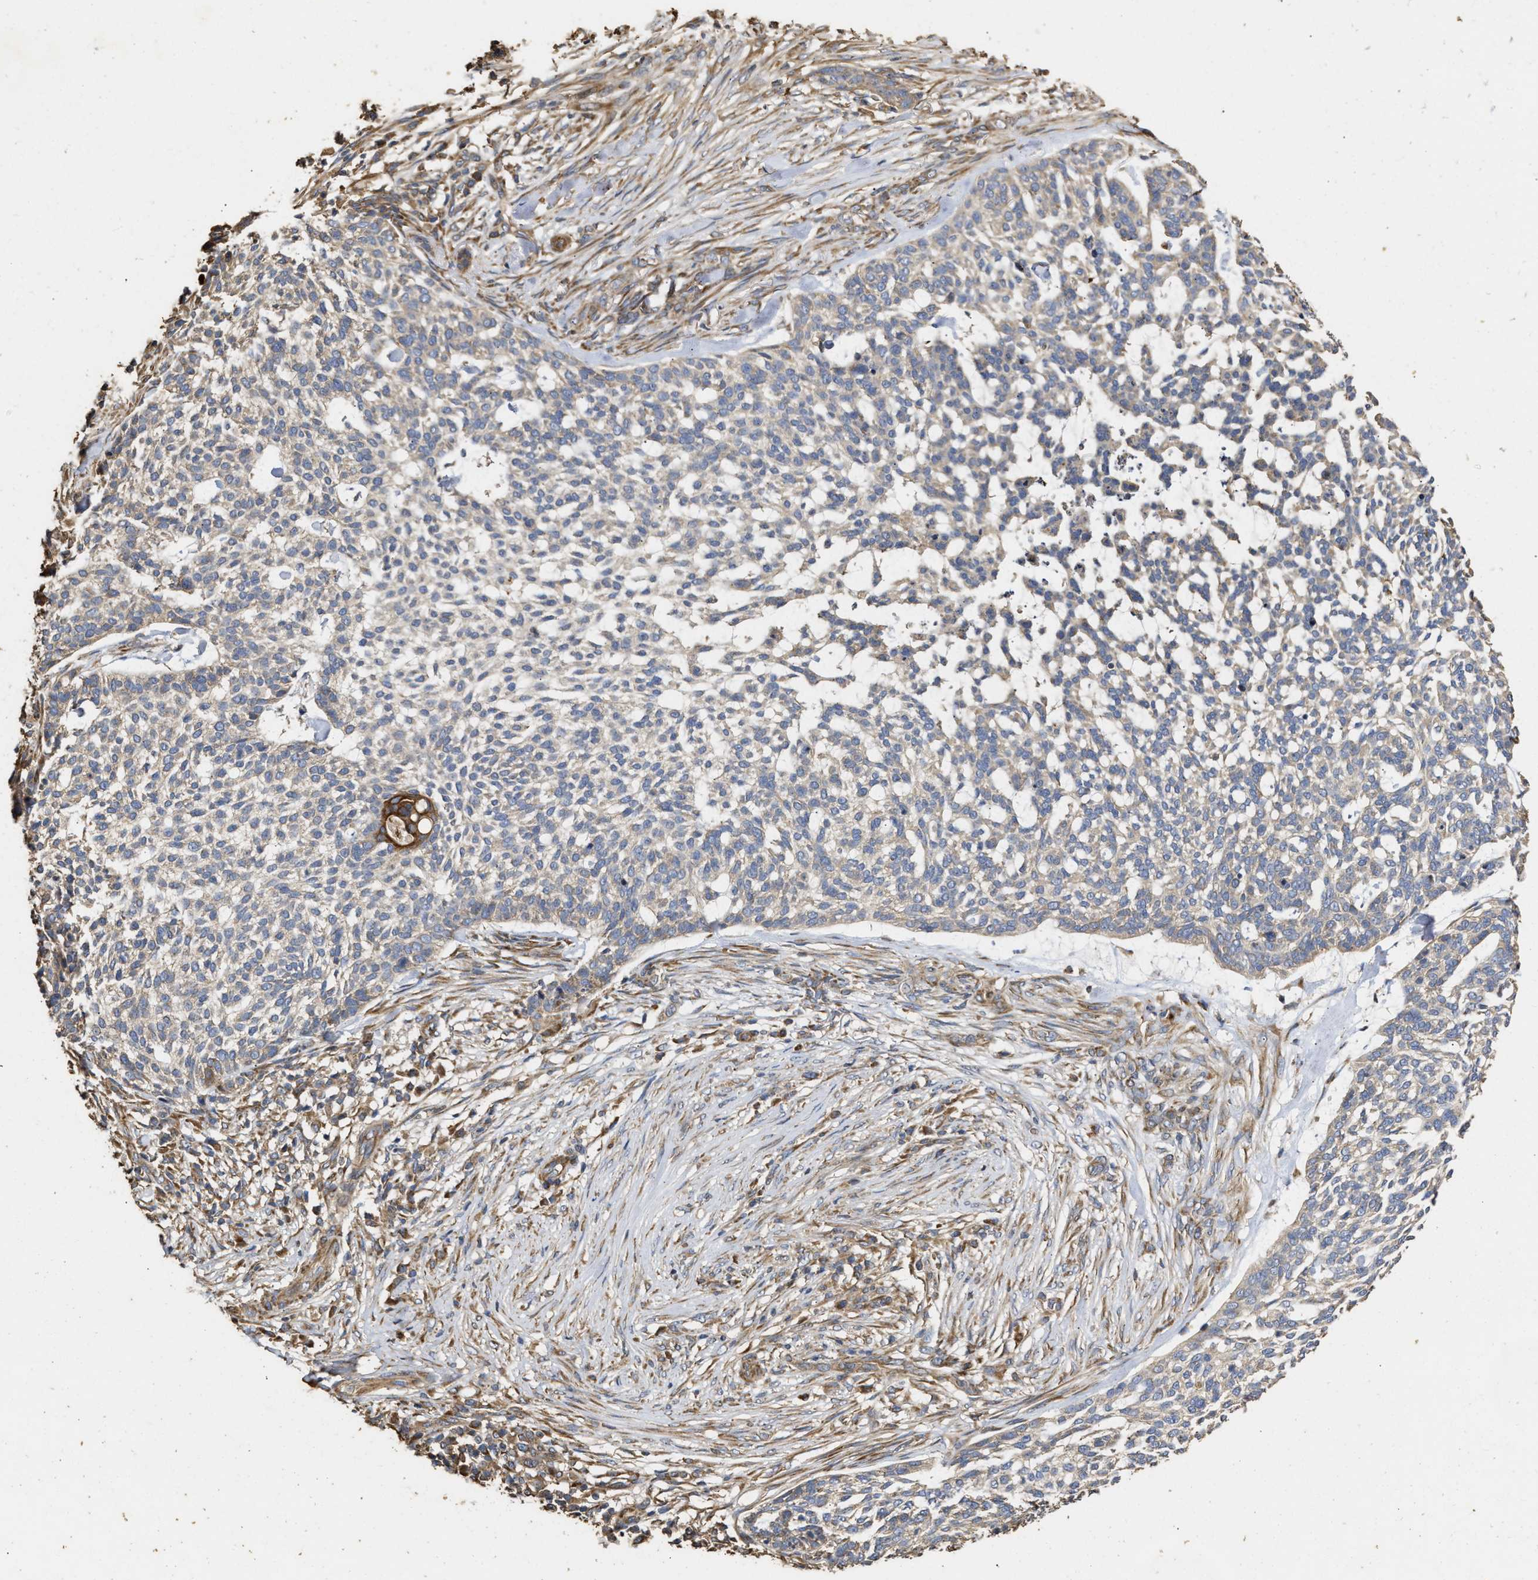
{"staining": {"intensity": "negative", "quantity": "none", "location": "none"}, "tissue": "skin cancer", "cell_type": "Tumor cells", "image_type": "cancer", "snomed": [{"axis": "morphology", "description": "Basal cell carcinoma"}, {"axis": "topography", "description": "Skin"}], "caption": "High power microscopy micrograph of an immunohistochemistry photomicrograph of basal cell carcinoma (skin), revealing no significant positivity in tumor cells.", "gene": "NAV1", "patient": {"sex": "female", "age": 64}}